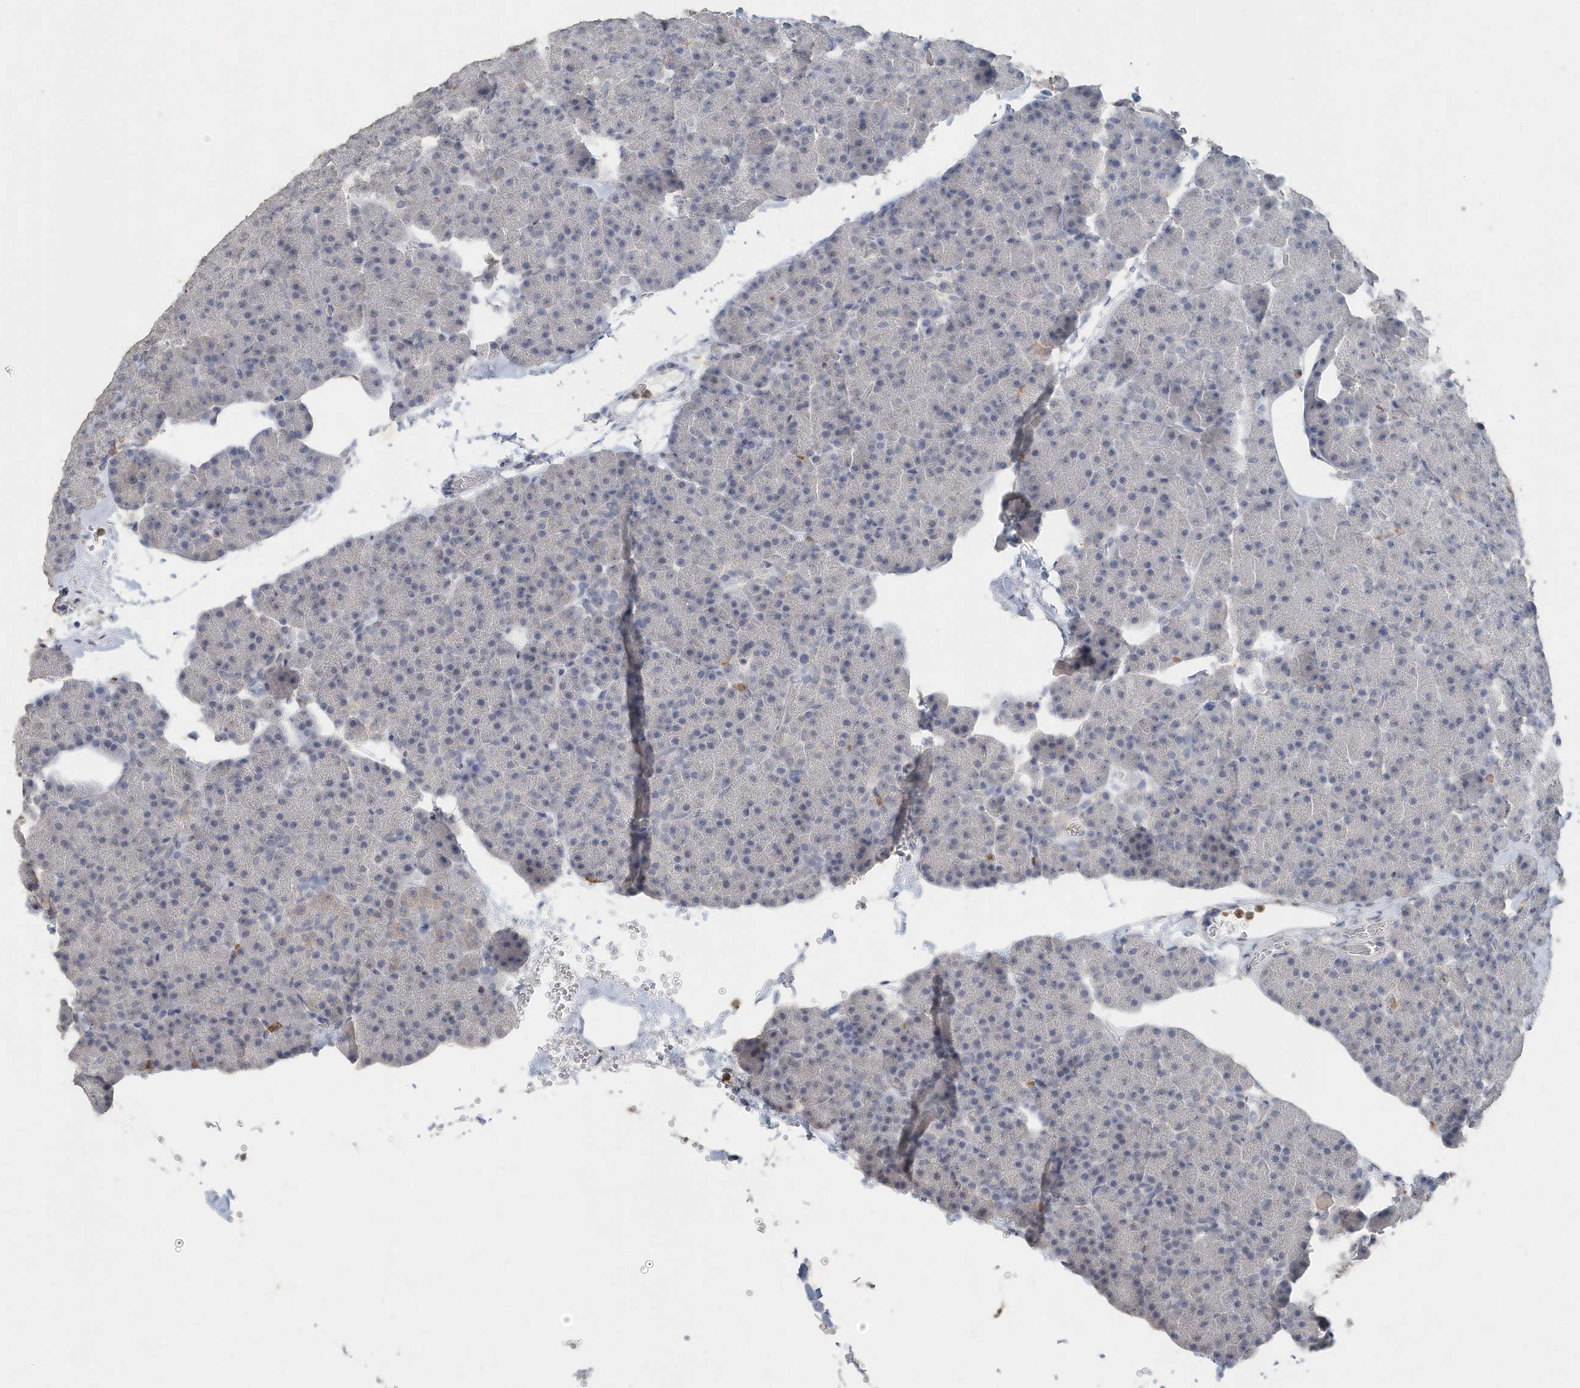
{"staining": {"intensity": "negative", "quantity": "none", "location": "none"}, "tissue": "pancreas", "cell_type": "Exocrine glandular cells", "image_type": "normal", "snomed": [{"axis": "morphology", "description": "Normal tissue, NOS"}, {"axis": "morphology", "description": "Carcinoid, malignant, NOS"}, {"axis": "topography", "description": "Pancreas"}], "caption": "Immunohistochemistry of unremarkable pancreas reveals no expression in exocrine glandular cells. (DAB (3,3'-diaminobenzidine) IHC visualized using brightfield microscopy, high magnification).", "gene": "PDCD1", "patient": {"sex": "female", "age": 35}}